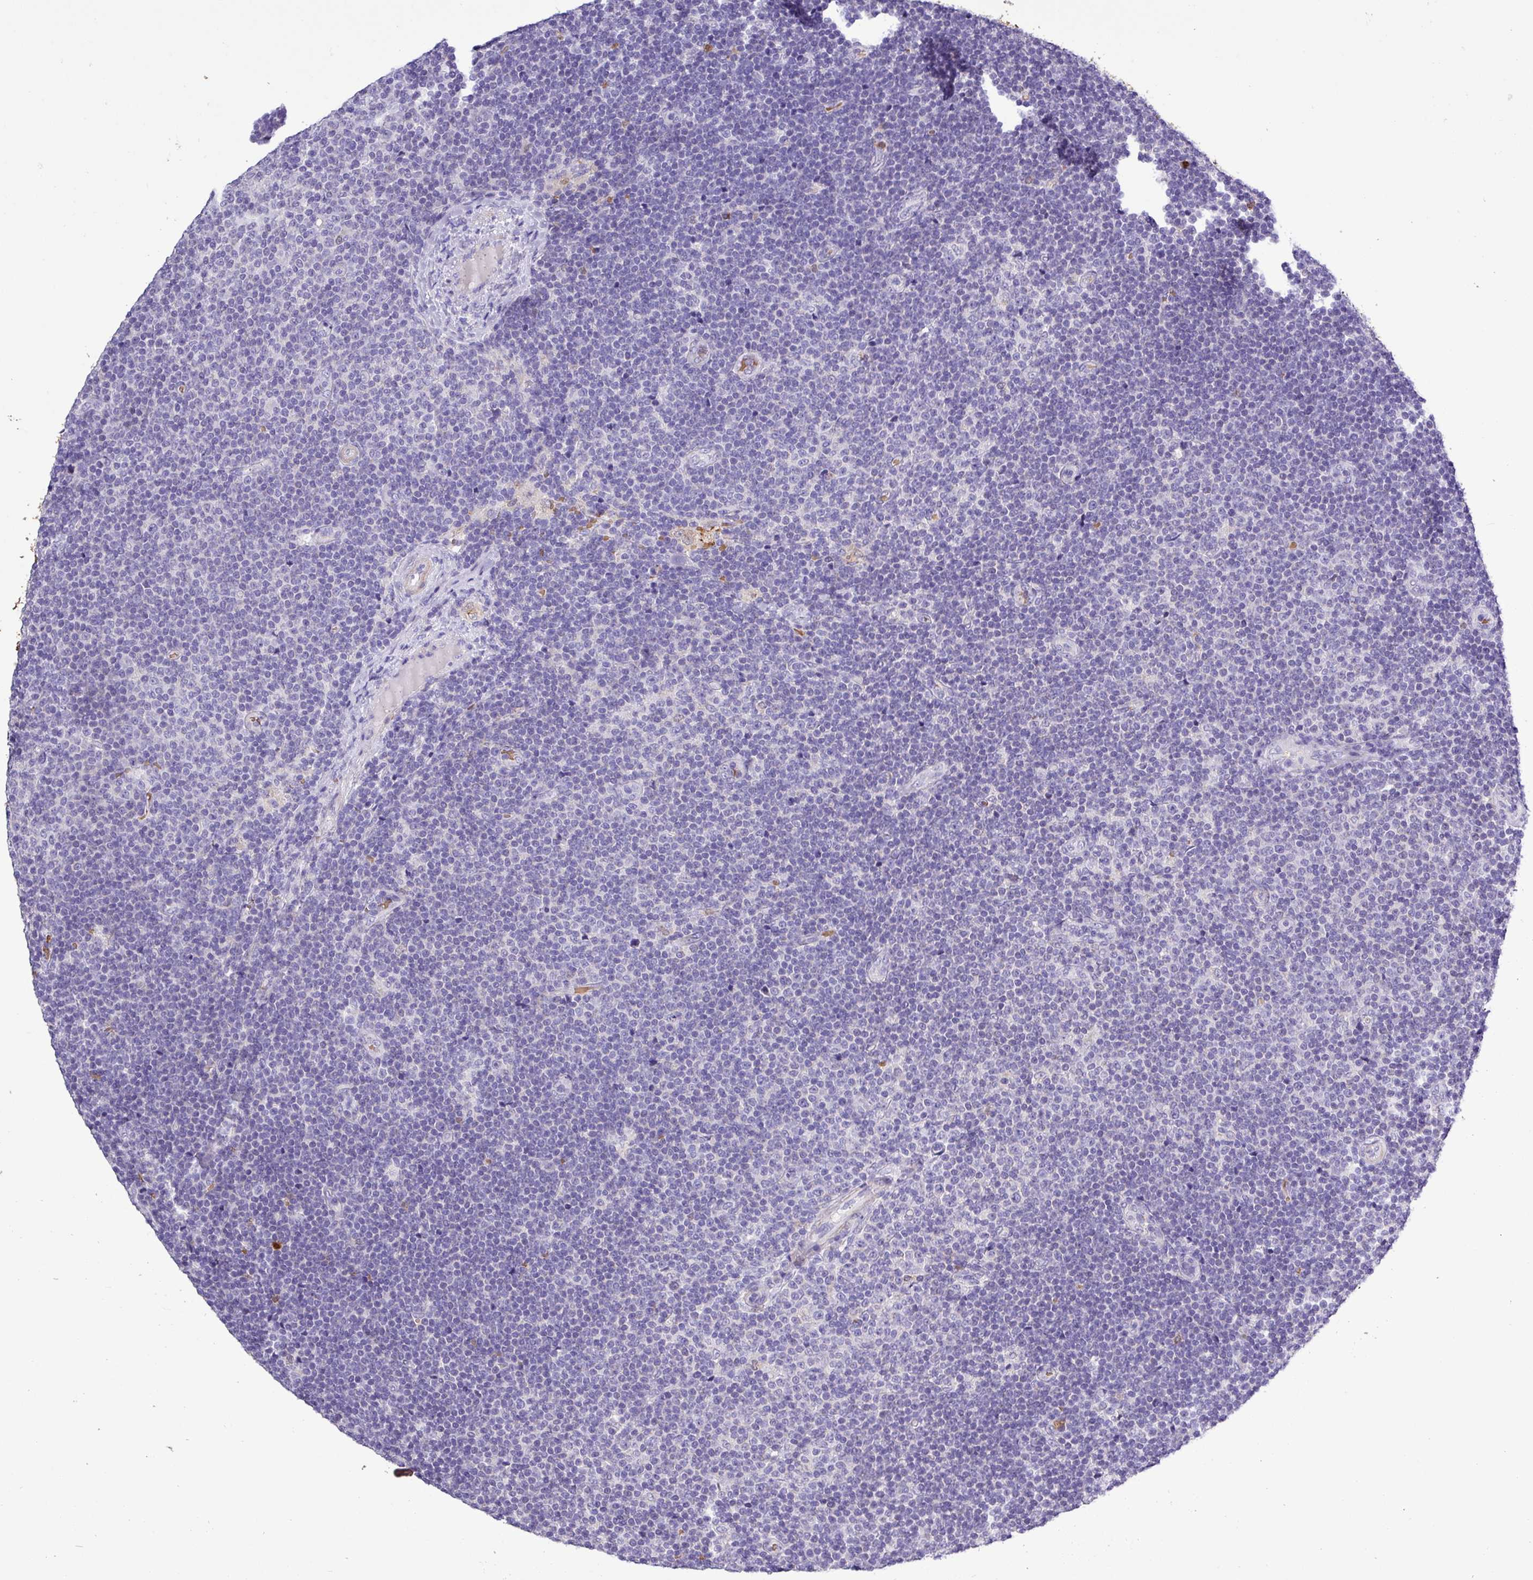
{"staining": {"intensity": "negative", "quantity": "none", "location": "none"}, "tissue": "lymphoma", "cell_type": "Tumor cells", "image_type": "cancer", "snomed": [{"axis": "morphology", "description": "Malignant lymphoma, non-Hodgkin's type, Low grade"}, {"axis": "topography", "description": "Lymph node"}], "caption": "This is a photomicrograph of IHC staining of malignant lymphoma, non-Hodgkin's type (low-grade), which shows no positivity in tumor cells. (DAB immunohistochemistry with hematoxylin counter stain).", "gene": "MGAT4B", "patient": {"sex": "male", "age": 48}}